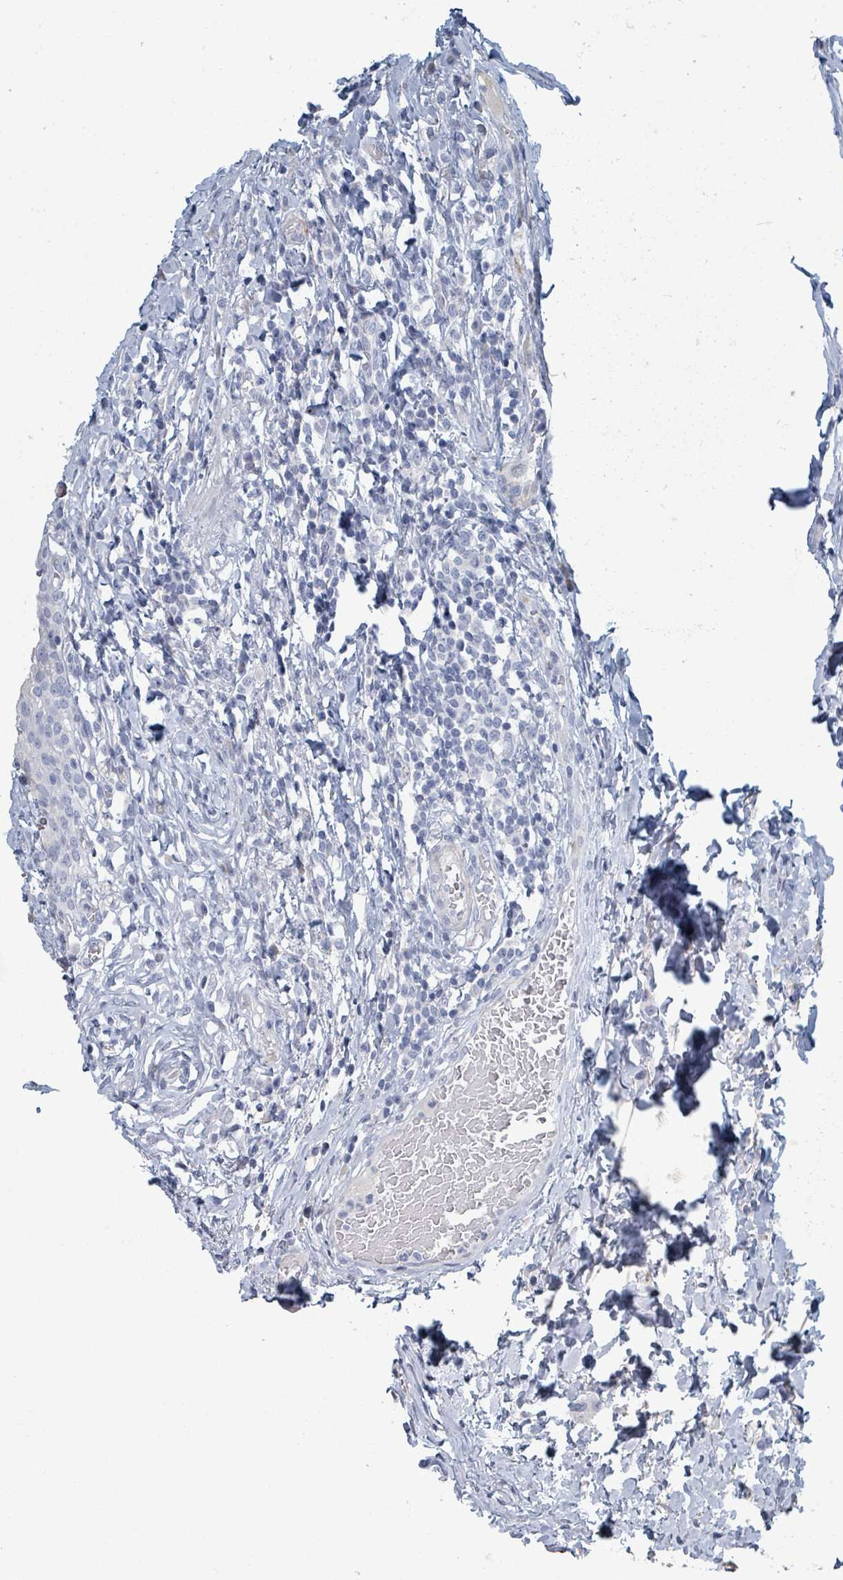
{"staining": {"intensity": "negative", "quantity": "none", "location": "none"}, "tissue": "urinary bladder", "cell_type": "Urothelial cells", "image_type": "normal", "snomed": [{"axis": "morphology", "description": "Normal tissue, NOS"}, {"axis": "morphology", "description": "Inflammation, NOS"}, {"axis": "topography", "description": "Urinary bladder"}], "caption": "DAB immunohistochemical staining of unremarkable human urinary bladder reveals no significant expression in urothelial cells.", "gene": "RAB33B", "patient": {"sex": "male", "age": 64}}